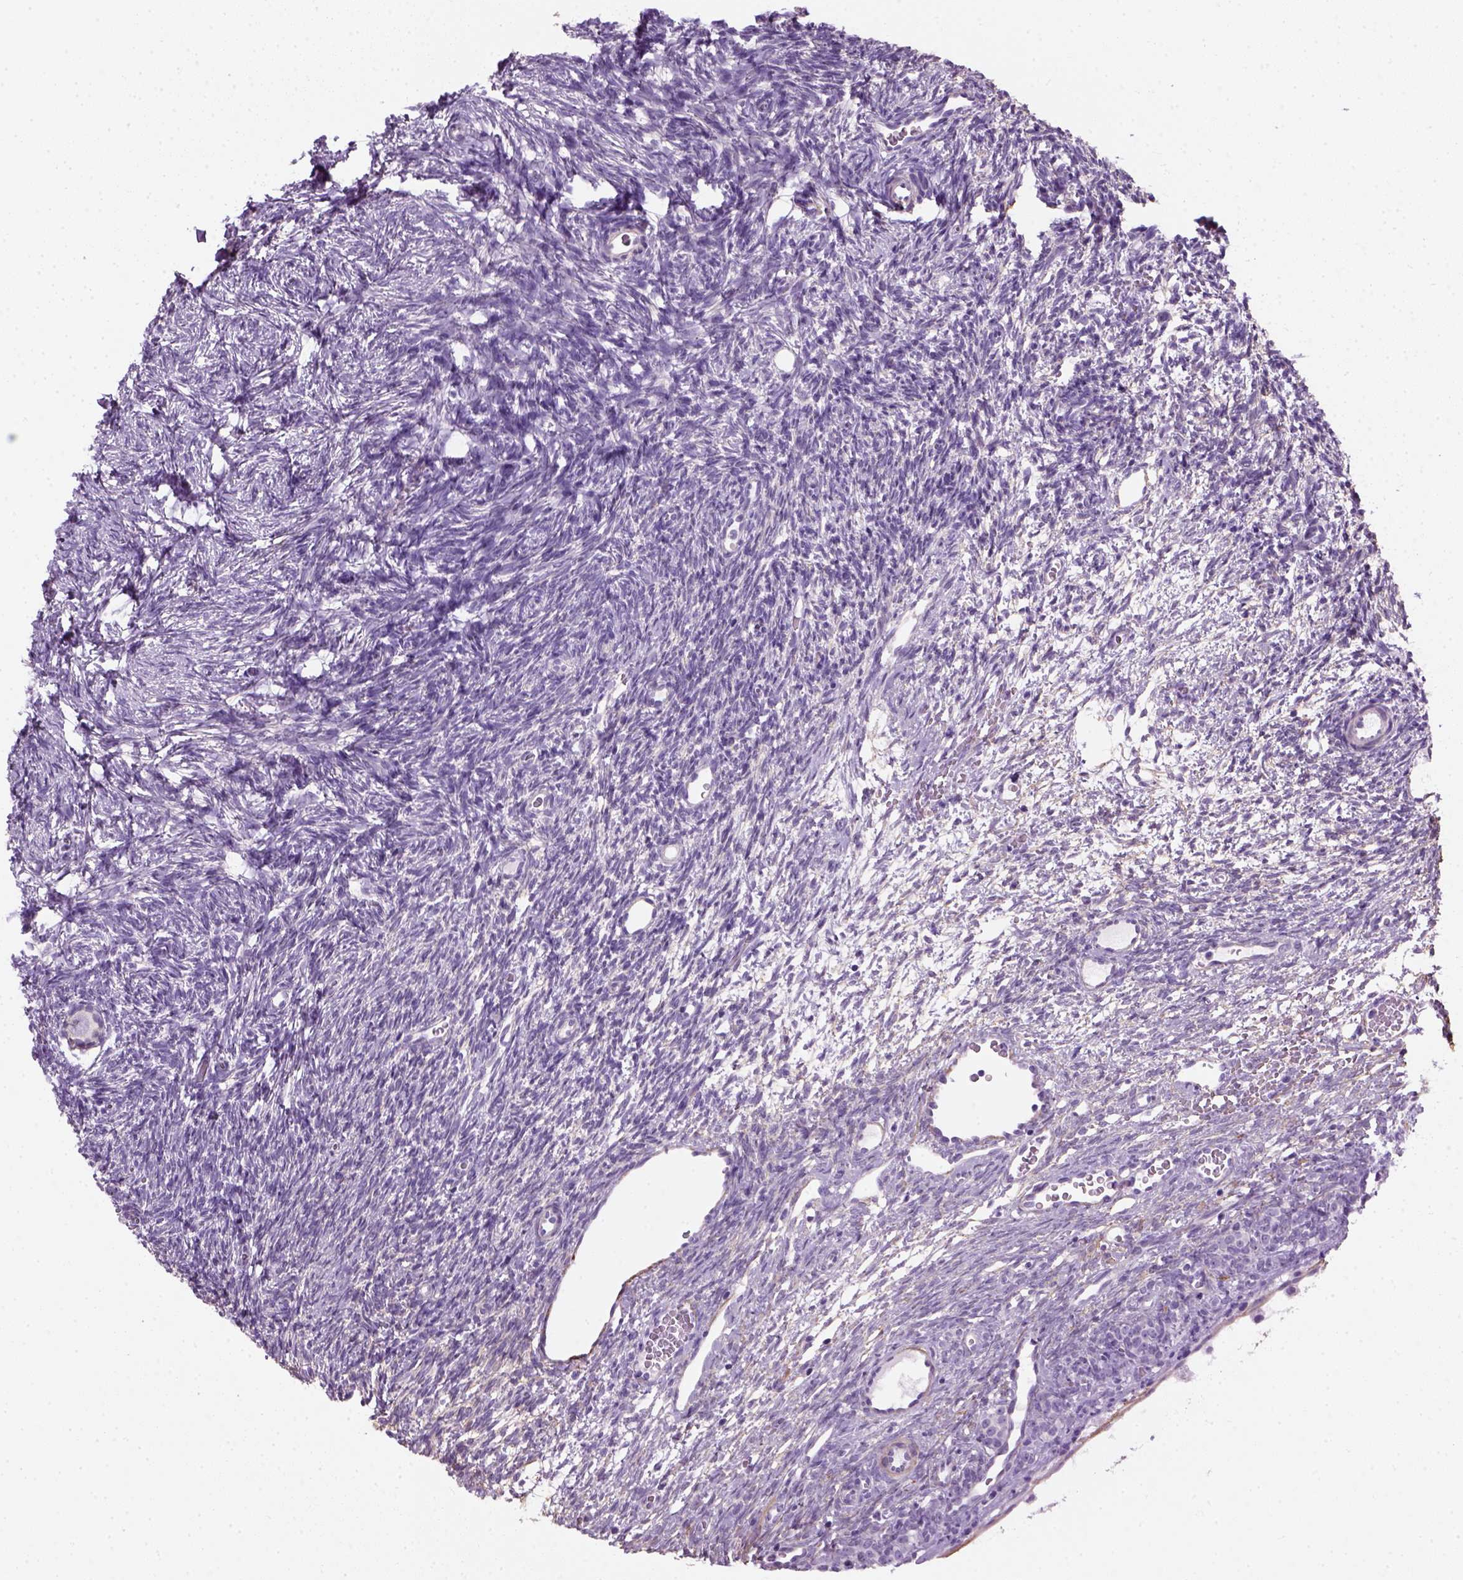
{"staining": {"intensity": "negative", "quantity": "none", "location": "none"}, "tissue": "ovary", "cell_type": "Follicle cells", "image_type": "normal", "snomed": [{"axis": "morphology", "description": "Normal tissue, NOS"}, {"axis": "topography", "description": "Ovary"}], "caption": "An immunohistochemistry (IHC) photomicrograph of normal ovary is shown. There is no staining in follicle cells of ovary. (Brightfield microscopy of DAB IHC at high magnification).", "gene": "FAM161A", "patient": {"sex": "female", "age": 34}}